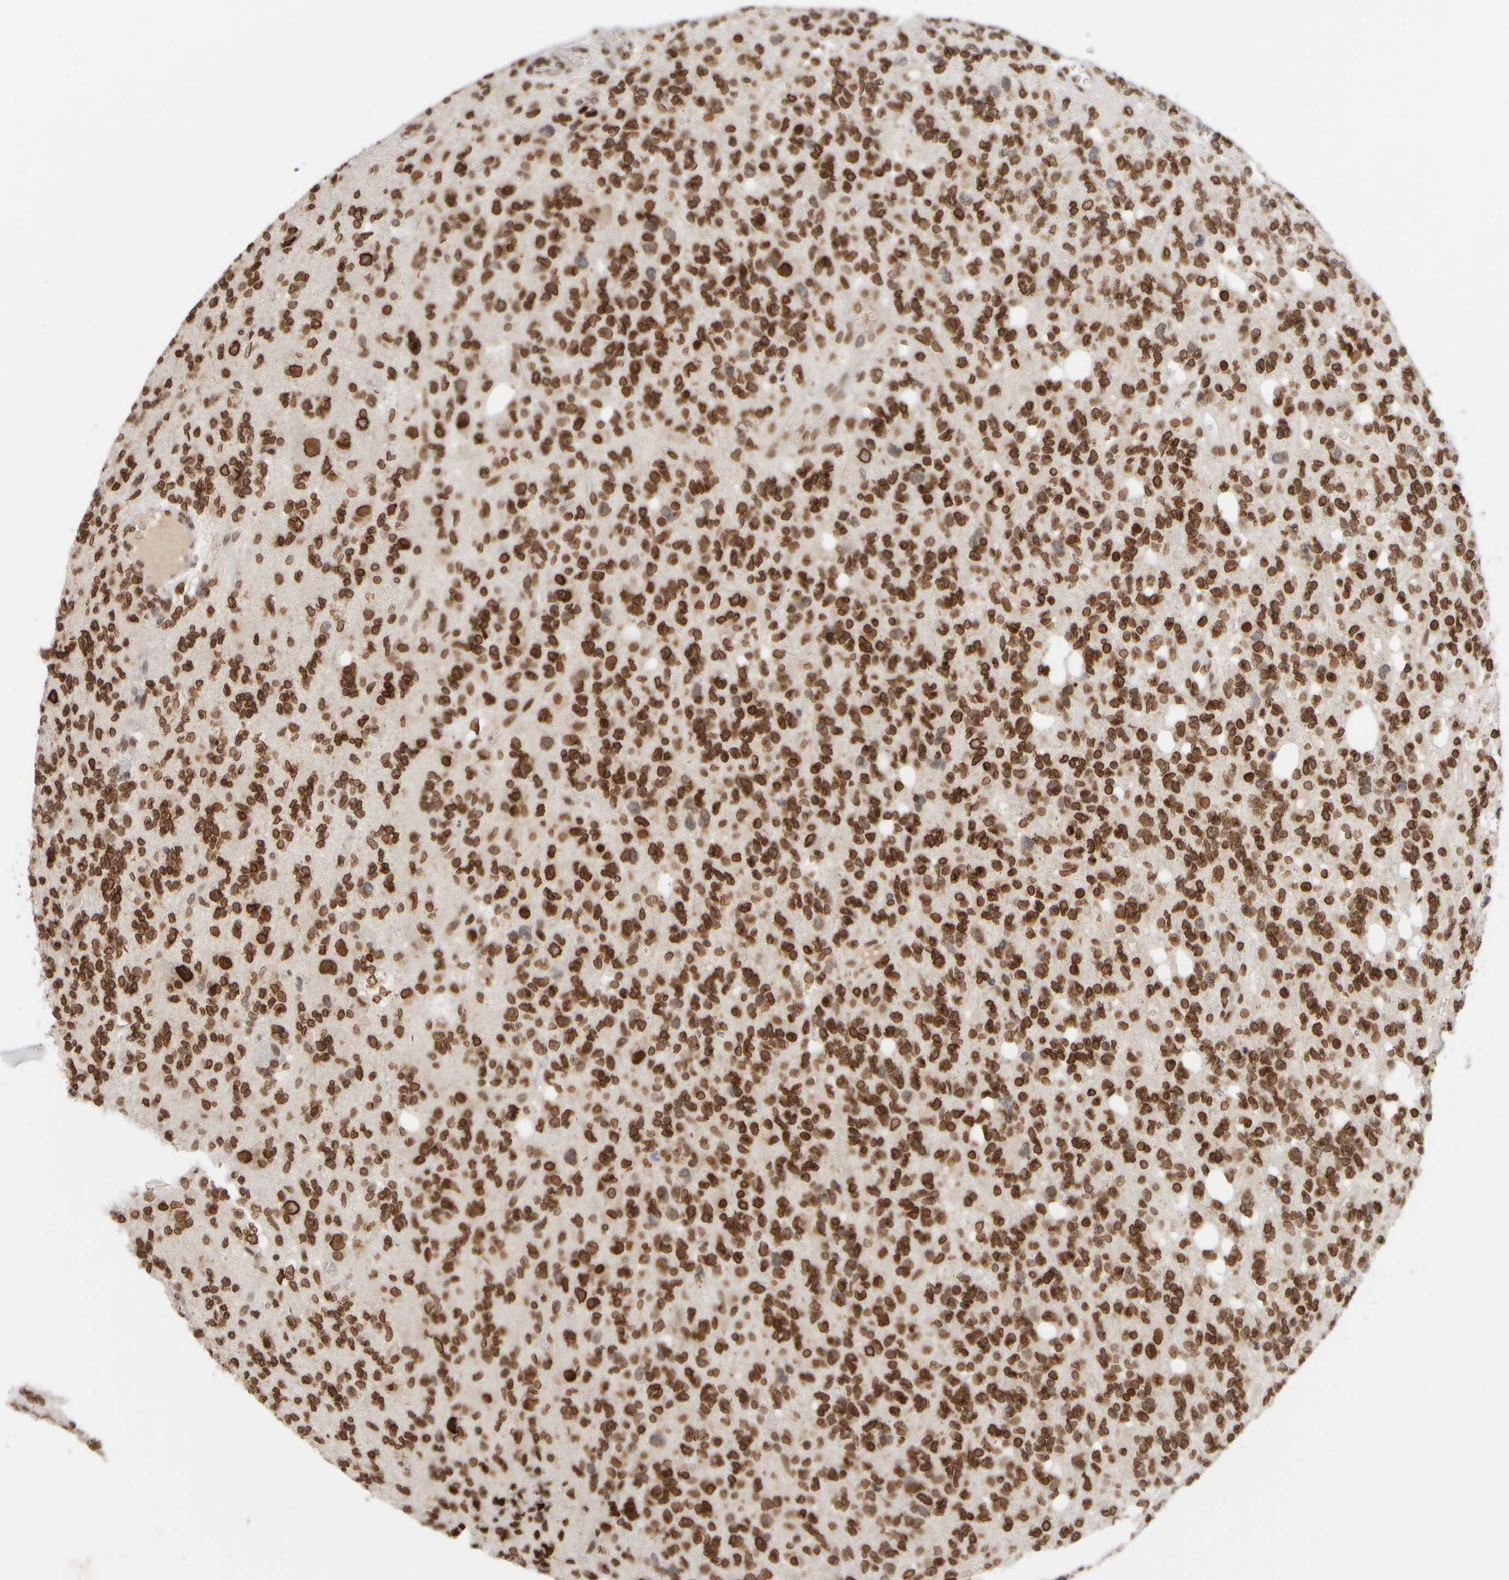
{"staining": {"intensity": "strong", "quantity": ">75%", "location": "cytoplasmic/membranous,nuclear"}, "tissue": "glioma", "cell_type": "Tumor cells", "image_type": "cancer", "snomed": [{"axis": "morphology", "description": "Glioma, malignant, High grade"}, {"axis": "topography", "description": "Brain"}], "caption": "Glioma stained with a protein marker reveals strong staining in tumor cells.", "gene": "ZC3HC1", "patient": {"sex": "female", "age": 62}}